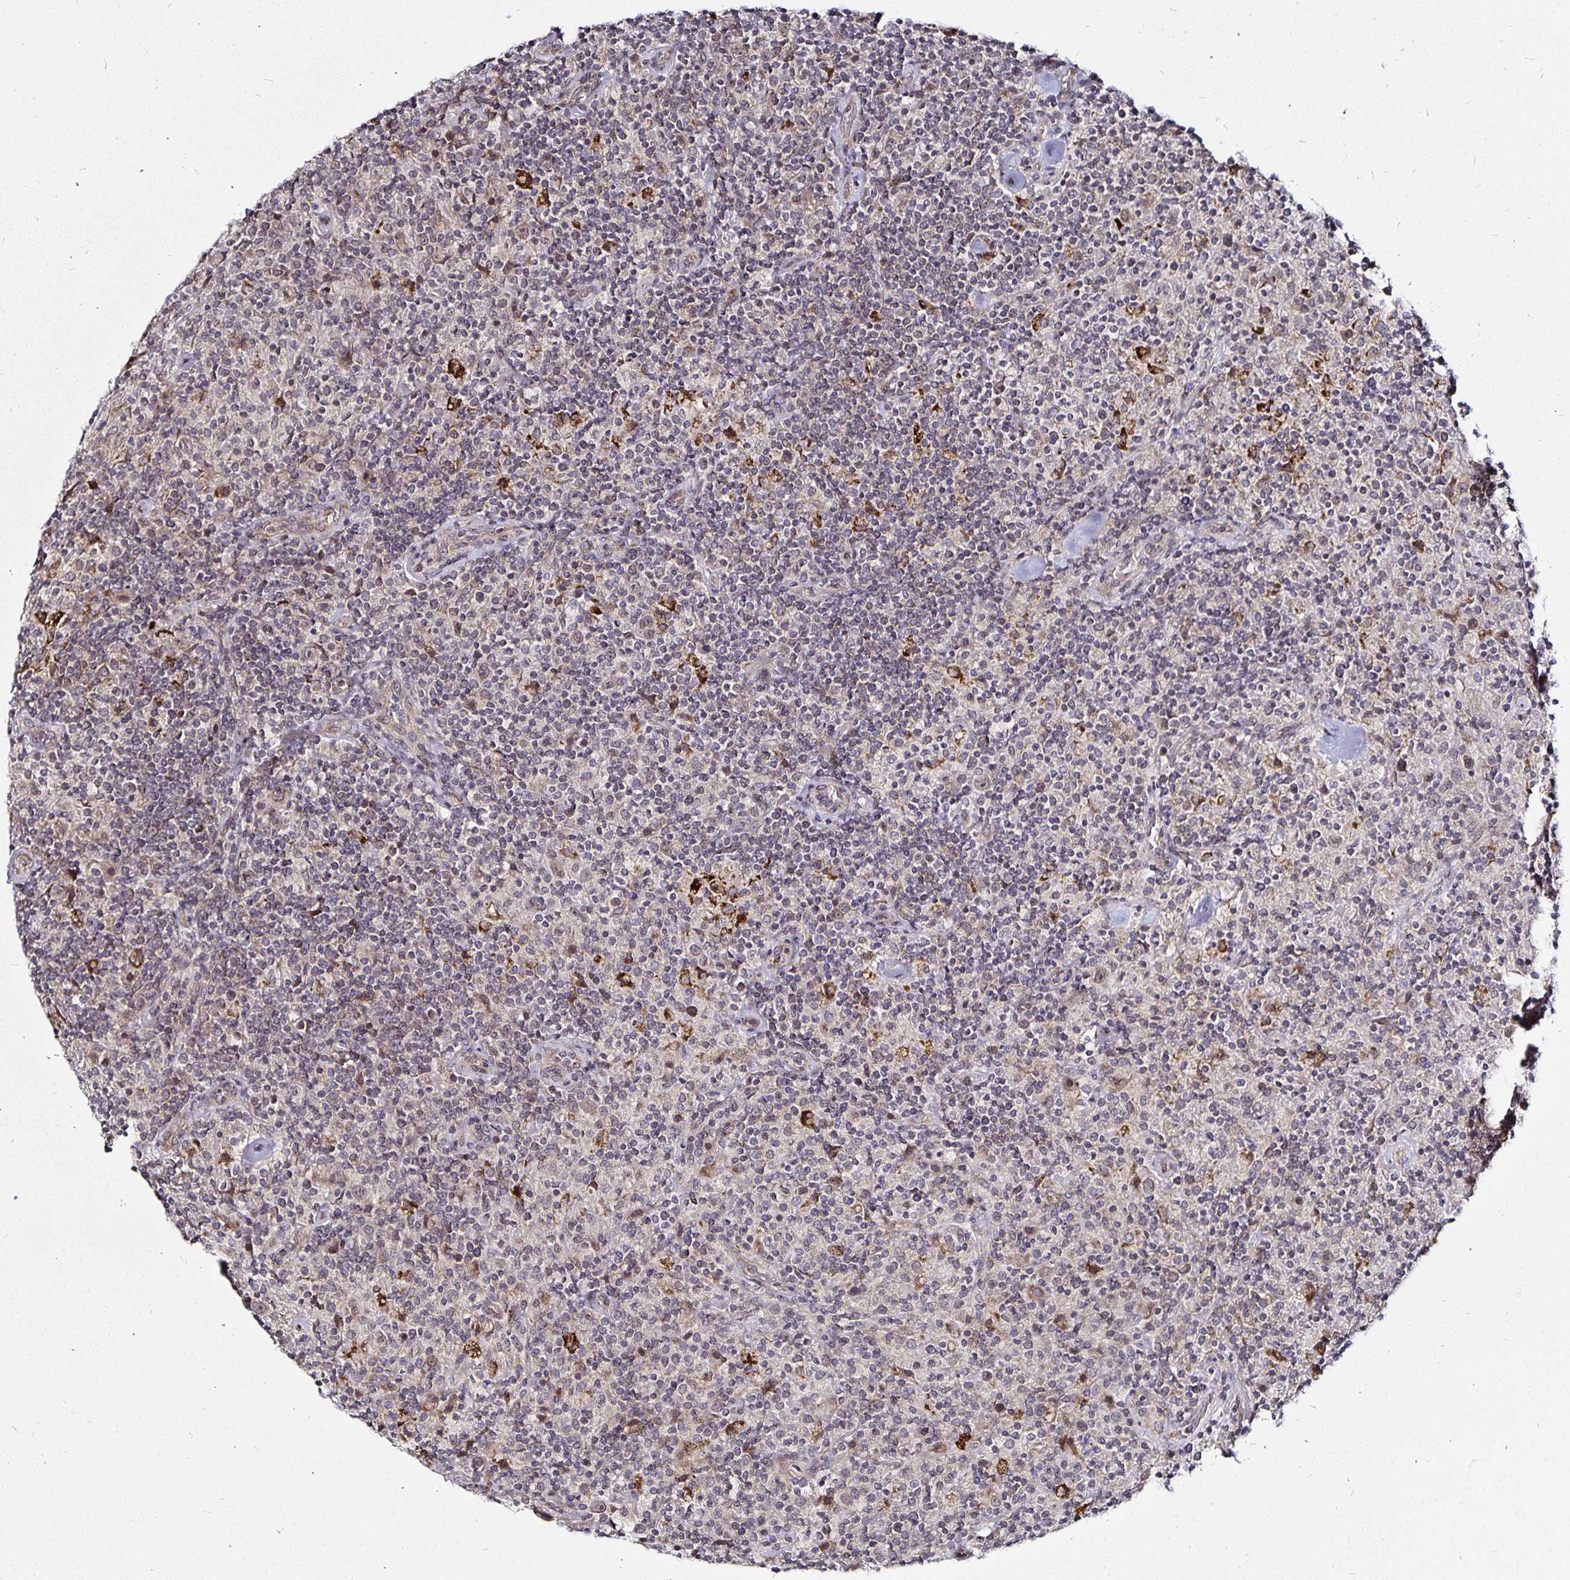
{"staining": {"intensity": "negative", "quantity": "none", "location": "none"}, "tissue": "lymphoma", "cell_type": "Tumor cells", "image_type": "cancer", "snomed": [{"axis": "morphology", "description": "Hodgkin's disease, NOS"}, {"axis": "topography", "description": "Lymph node"}], "caption": "A histopathology image of lymphoma stained for a protein demonstrates no brown staining in tumor cells.", "gene": "CYP27A1", "patient": {"sex": "male", "age": 70}}